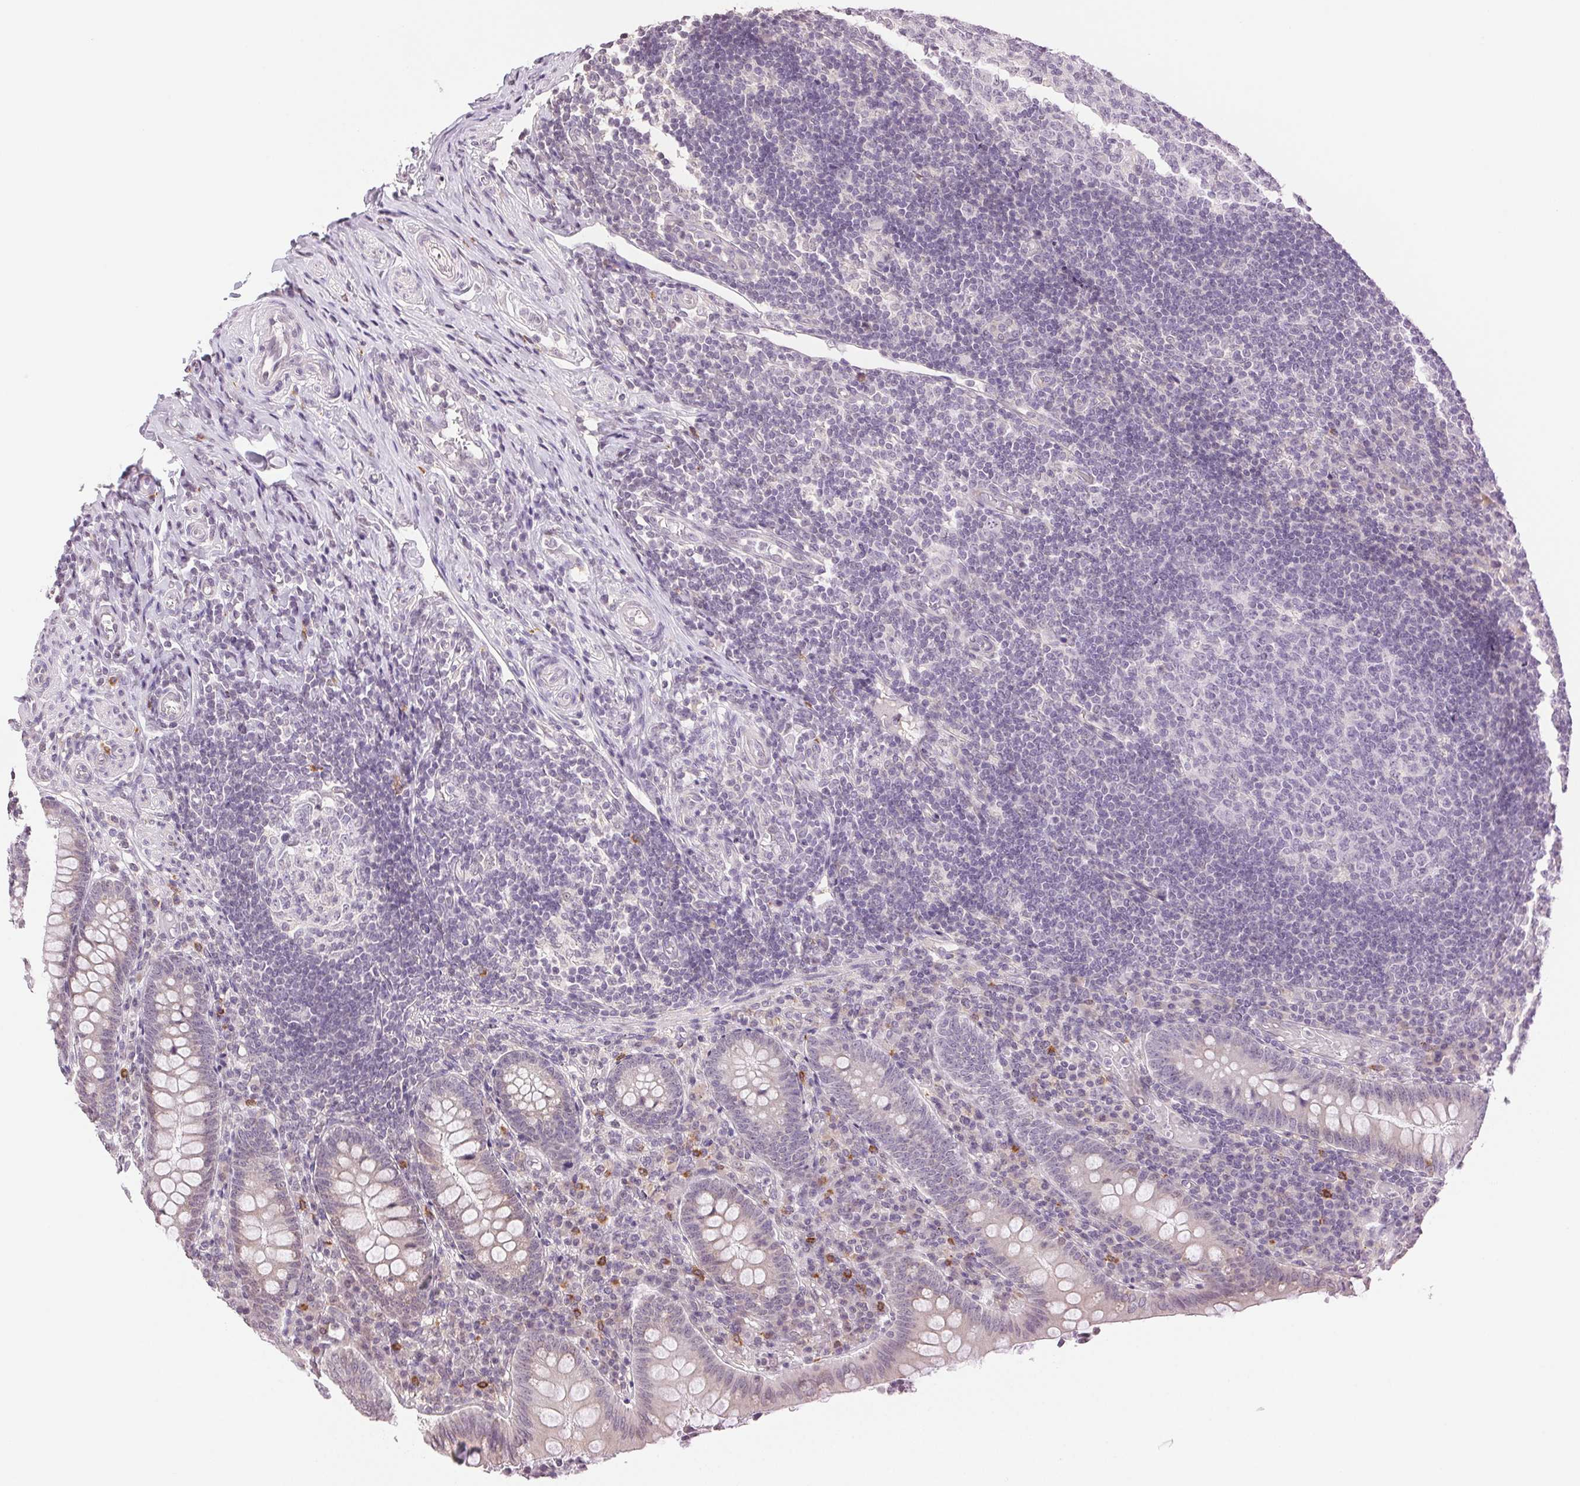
{"staining": {"intensity": "negative", "quantity": "none", "location": "none"}, "tissue": "appendix", "cell_type": "Glandular cells", "image_type": "normal", "snomed": [{"axis": "morphology", "description": "Normal tissue, NOS"}, {"axis": "topography", "description": "Appendix"}], "caption": "Protein analysis of unremarkable appendix shows no significant expression in glandular cells.", "gene": "TNNT3", "patient": {"sex": "male", "age": 18}}